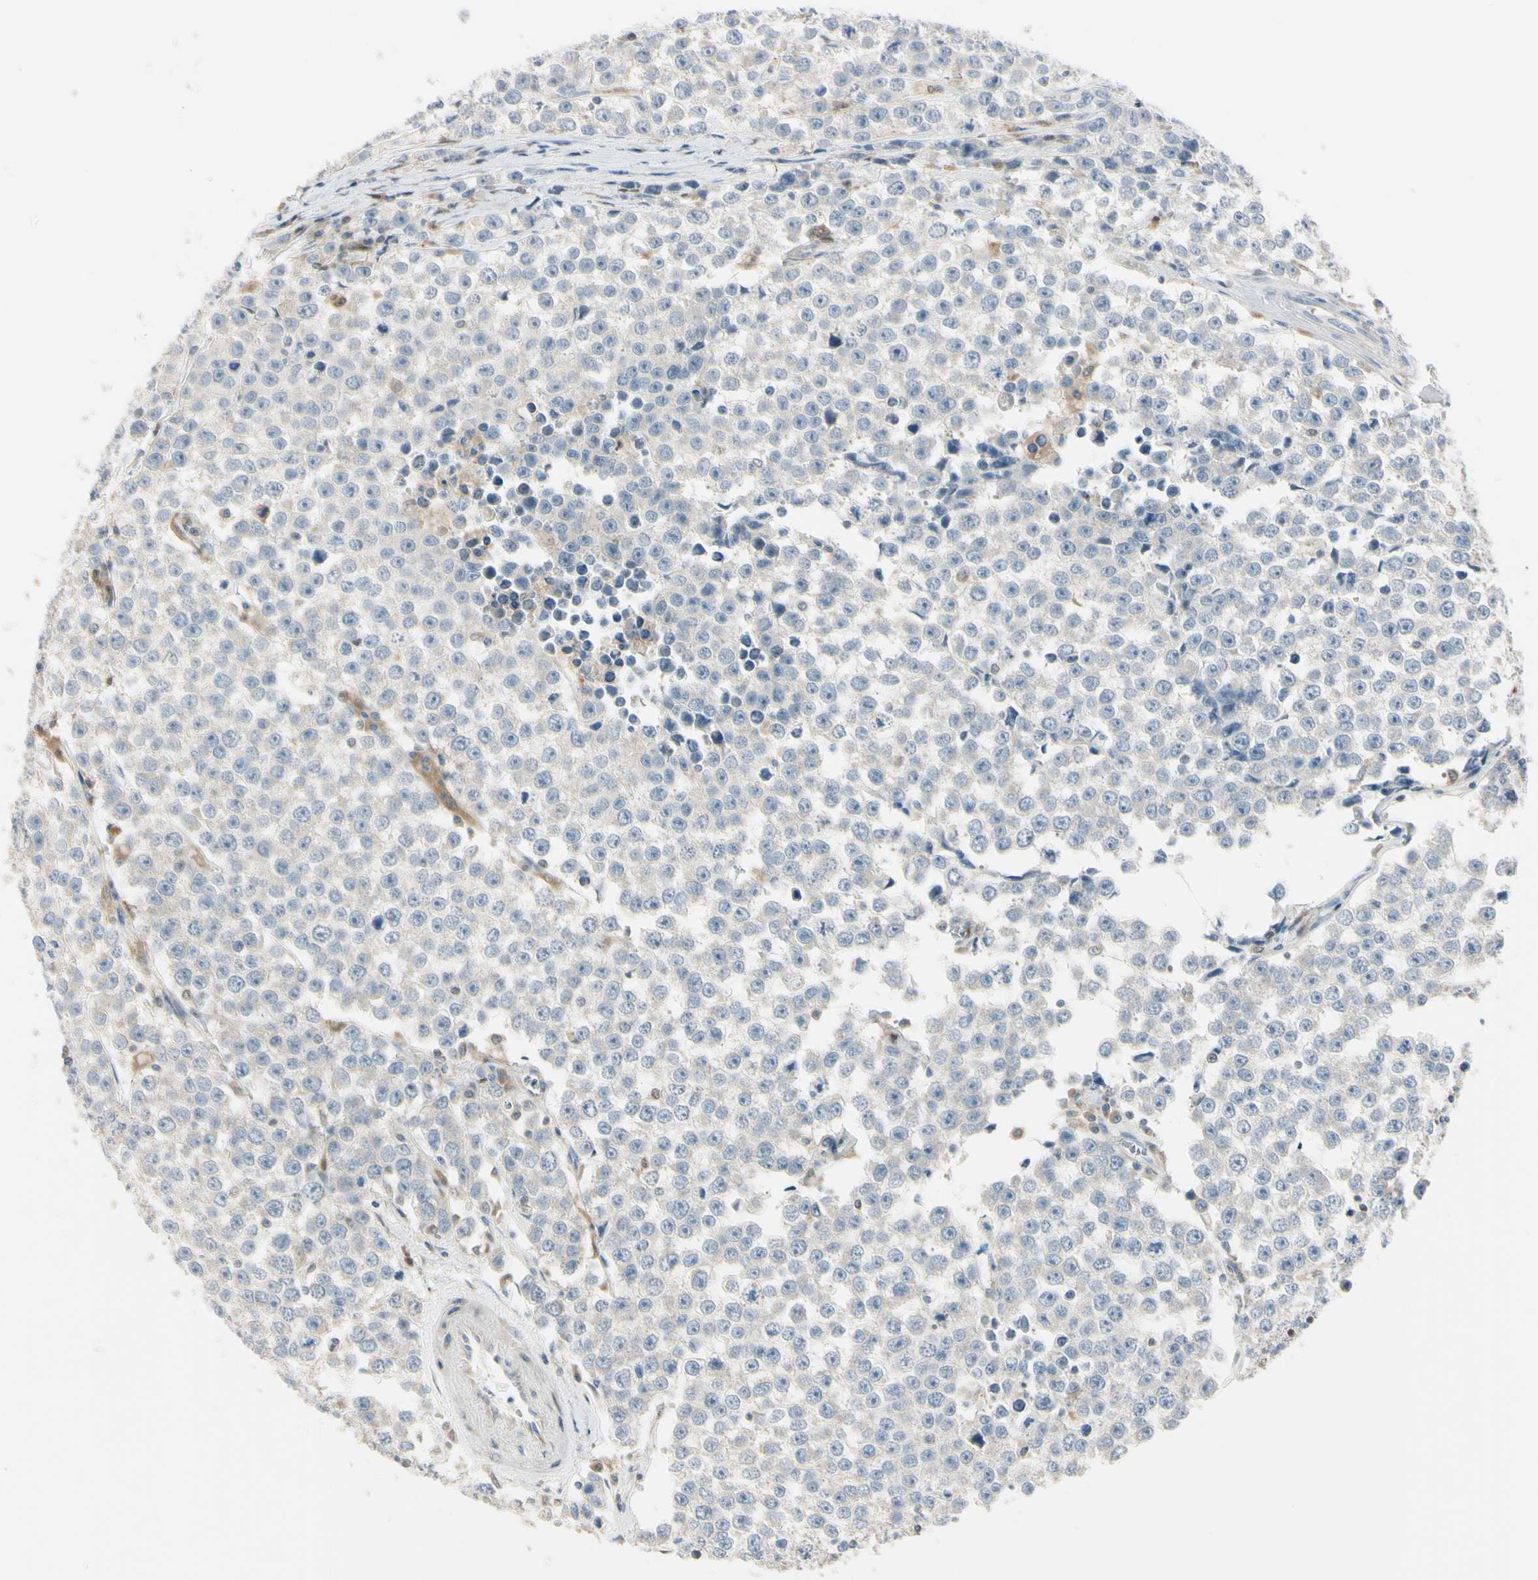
{"staining": {"intensity": "weak", "quantity": ">75%", "location": "cytoplasmic/membranous"}, "tissue": "testis cancer", "cell_type": "Tumor cells", "image_type": "cancer", "snomed": [{"axis": "morphology", "description": "Seminoma, NOS"}, {"axis": "morphology", "description": "Carcinoma, Embryonal, NOS"}, {"axis": "topography", "description": "Testis"}], "caption": "Testis cancer (seminoma) stained with IHC shows weak cytoplasmic/membranous expression in about >75% of tumor cells. (Stains: DAB (3,3'-diaminobenzidine) in brown, nuclei in blue, Microscopy: brightfield microscopy at high magnification).", "gene": "CYRIB", "patient": {"sex": "male", "age": 52}}